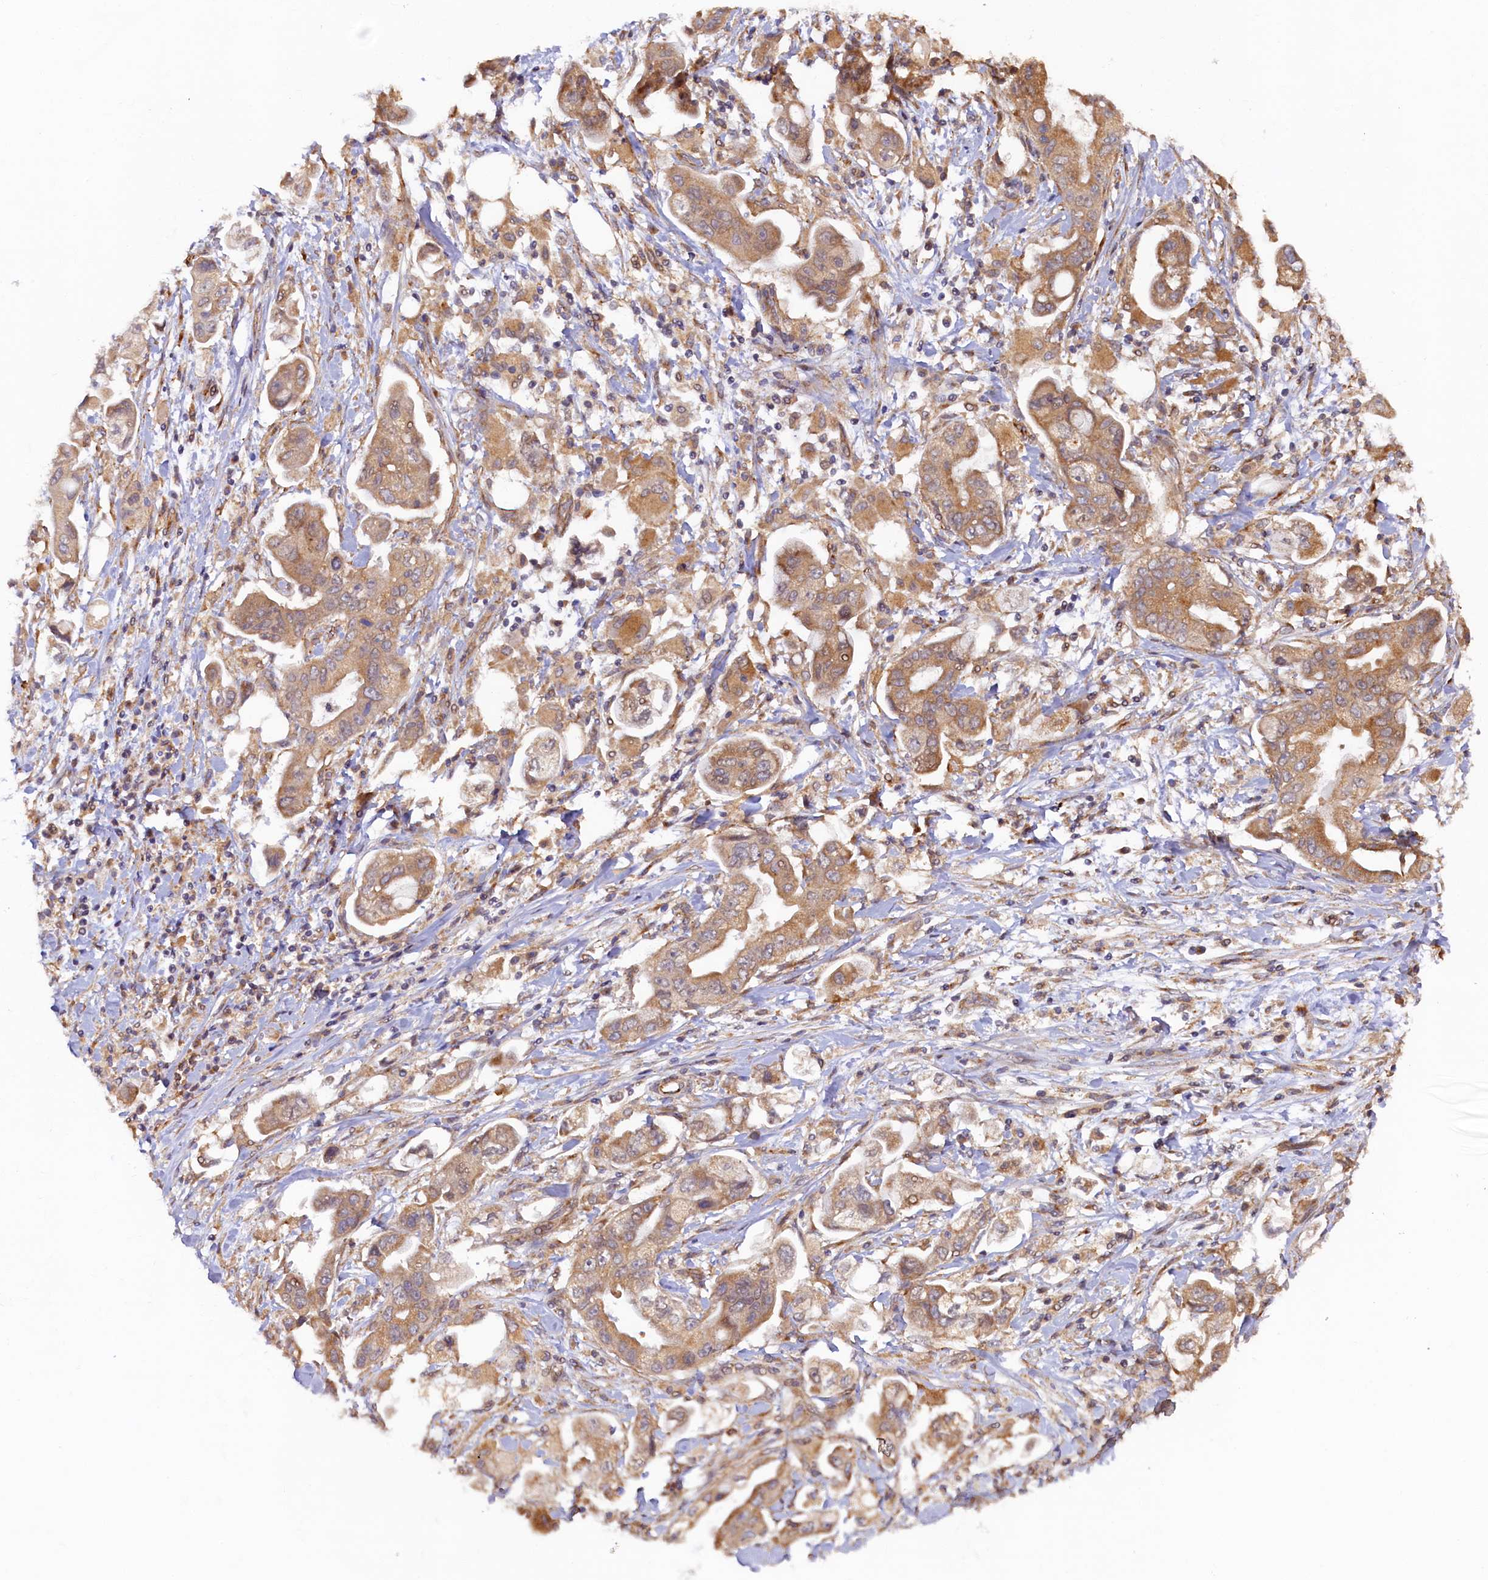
{"staining": {"intensity": "moderate", "quantity": "25%-75%", "location": "cytoplasmic/membranous"}, "tissue": "stomach cancer", "cell_type": "Tumor cells", "image_type": "cancer", "snomed": [{"axis": "morphology", "description": "Adenocarcinoma, NOS"}, {"axis": "topography", "description": "Stomach"}], "caption": "Protein expression analysis of stomach cancer reveals moderate cytoplasmic/membranous expression in about 25%-75% of tumor cells. (IHC, brightfield microscopy, high magnification).", "gene": "STX12", "patient": {"sex": "male", "age": 62}}